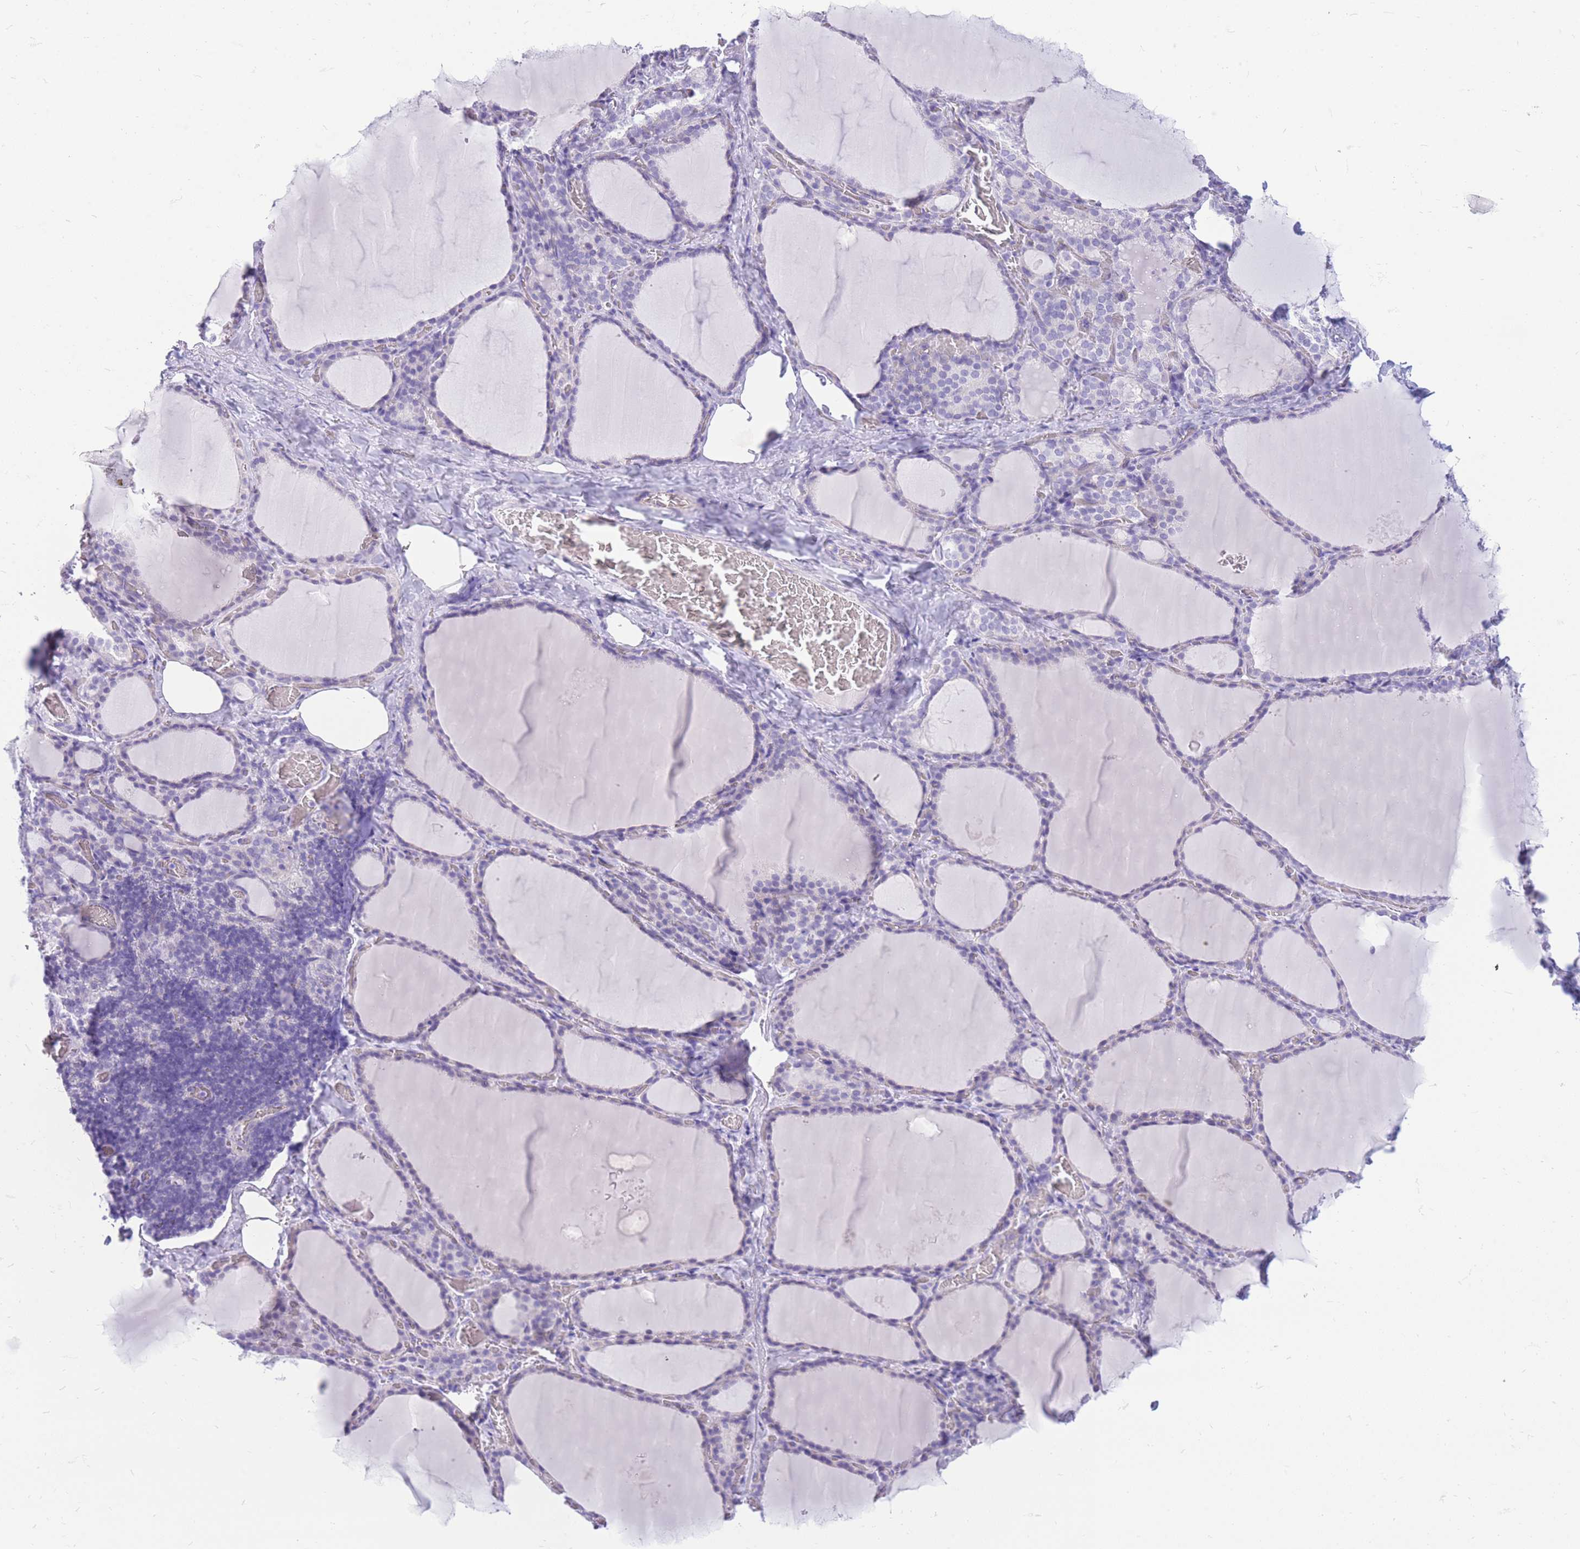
{"staining": {"intensity": "negative", "quantity": "none", "location": "none"}, "tissue": "thyroid gland", "cell_type": "Glandular cells", "image_type": "normal", "snomed": [{"axis": "morphology", "description": "Normal tissue, NOS"}, {"axis": "topography", "description": "Thyroid gland"}], "caption": "This is a micrograph of immunohistochemistry (IHC) staining of benign thyroid gland, which shows no staining in glandular cells. (DAB IHC visualized using brightfield microscopy, high magnification).", "gene": "ZNF311", "patient": {"sex": "female", "age": 39}}